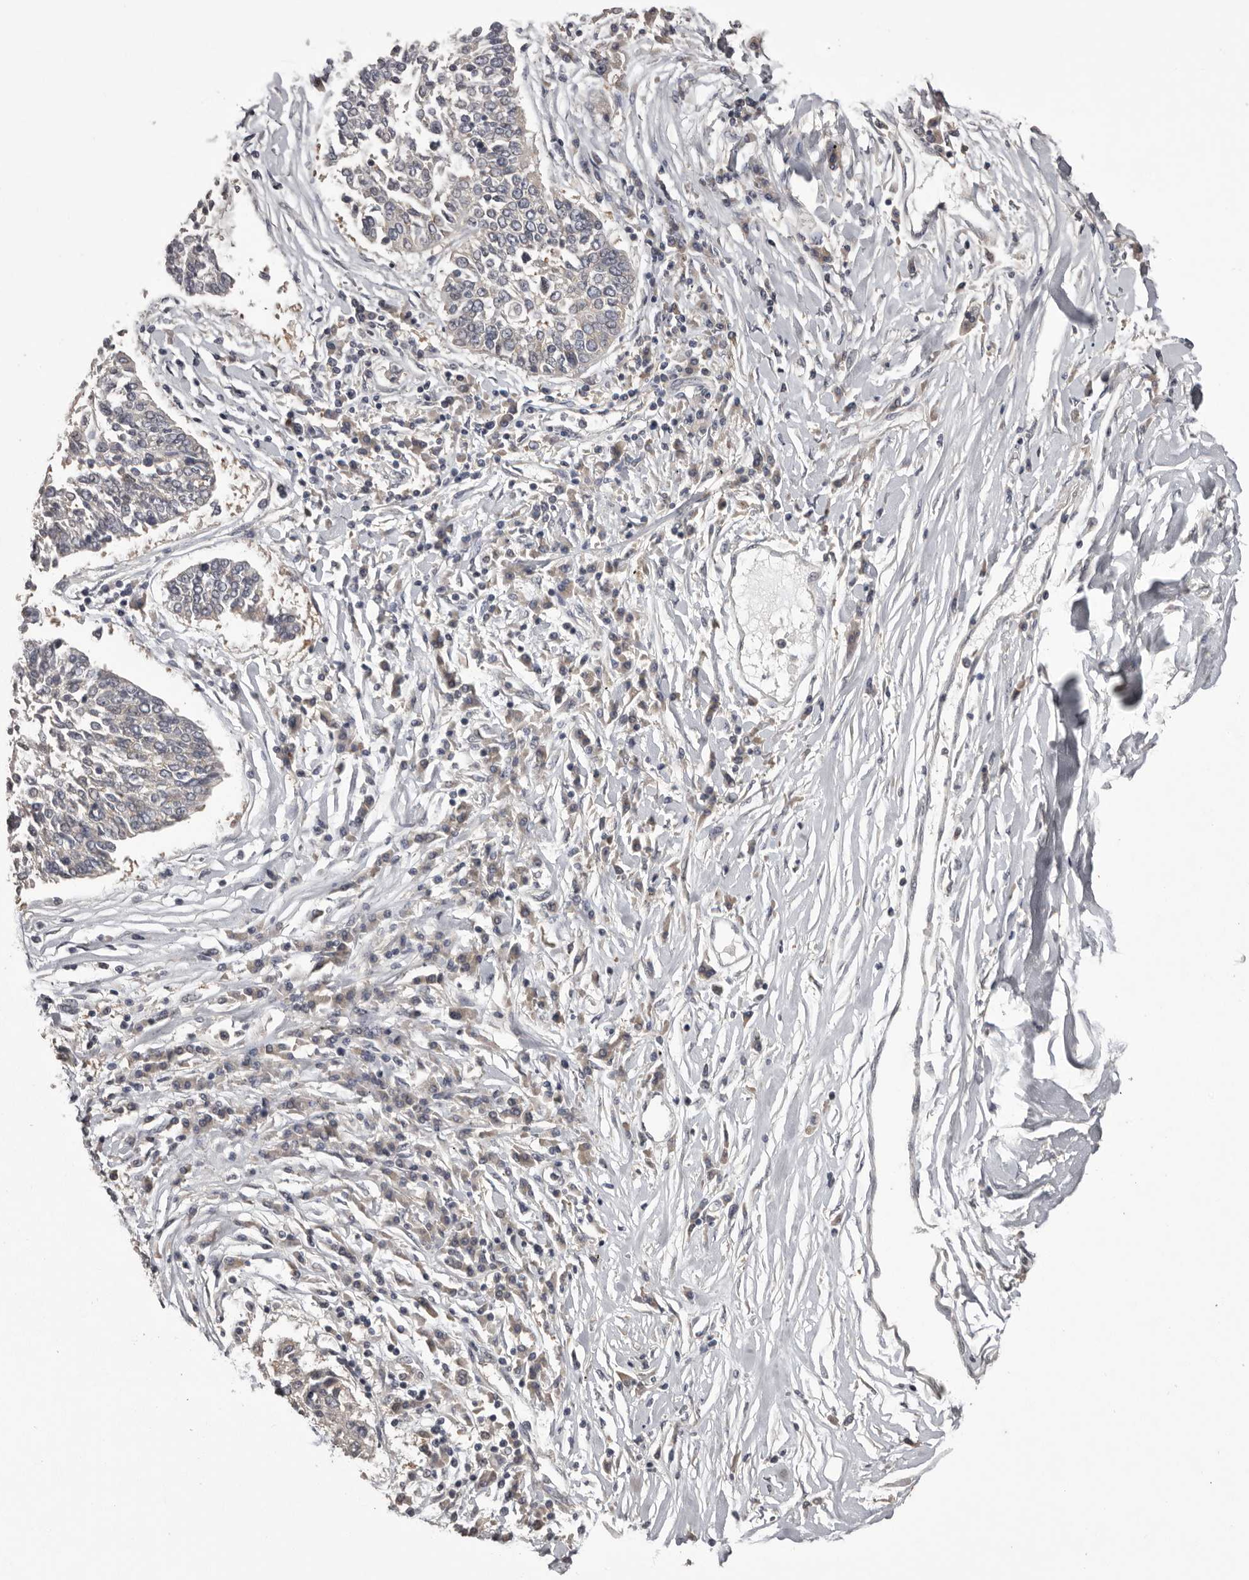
{"staining": {"intensity": "negative", "quantity": "none", "location": "none"}, "tissue": "lung cancer", "cell_type": "Tumor cells", "image_type": "cancer", "snomed": [{"axis": "morphology", "description": "Normal tissue, NOS"}, {"axis": "morphology", "description": "Squamous cell carcinoma, NOS"}, {"axis": "topography", "description": "Cartilage tissue"}, {"axis": "topography", "description": "Bronchus"}, {"axis": "topography", "description": "Lung"}, {"axis": "topography", "description": "Peripheral nerve tissue"}], "caption": "There is no significant expression in tumor cells of lung cancer (squamous cell carcinoma). (DAB (3,3'-diaminobenzidine) immunohistochemistry (IHC) visualized using brightfield microscopy, high magnification).", "gene": "DARS1", "patient": {"sex": "female", "age": 49}}